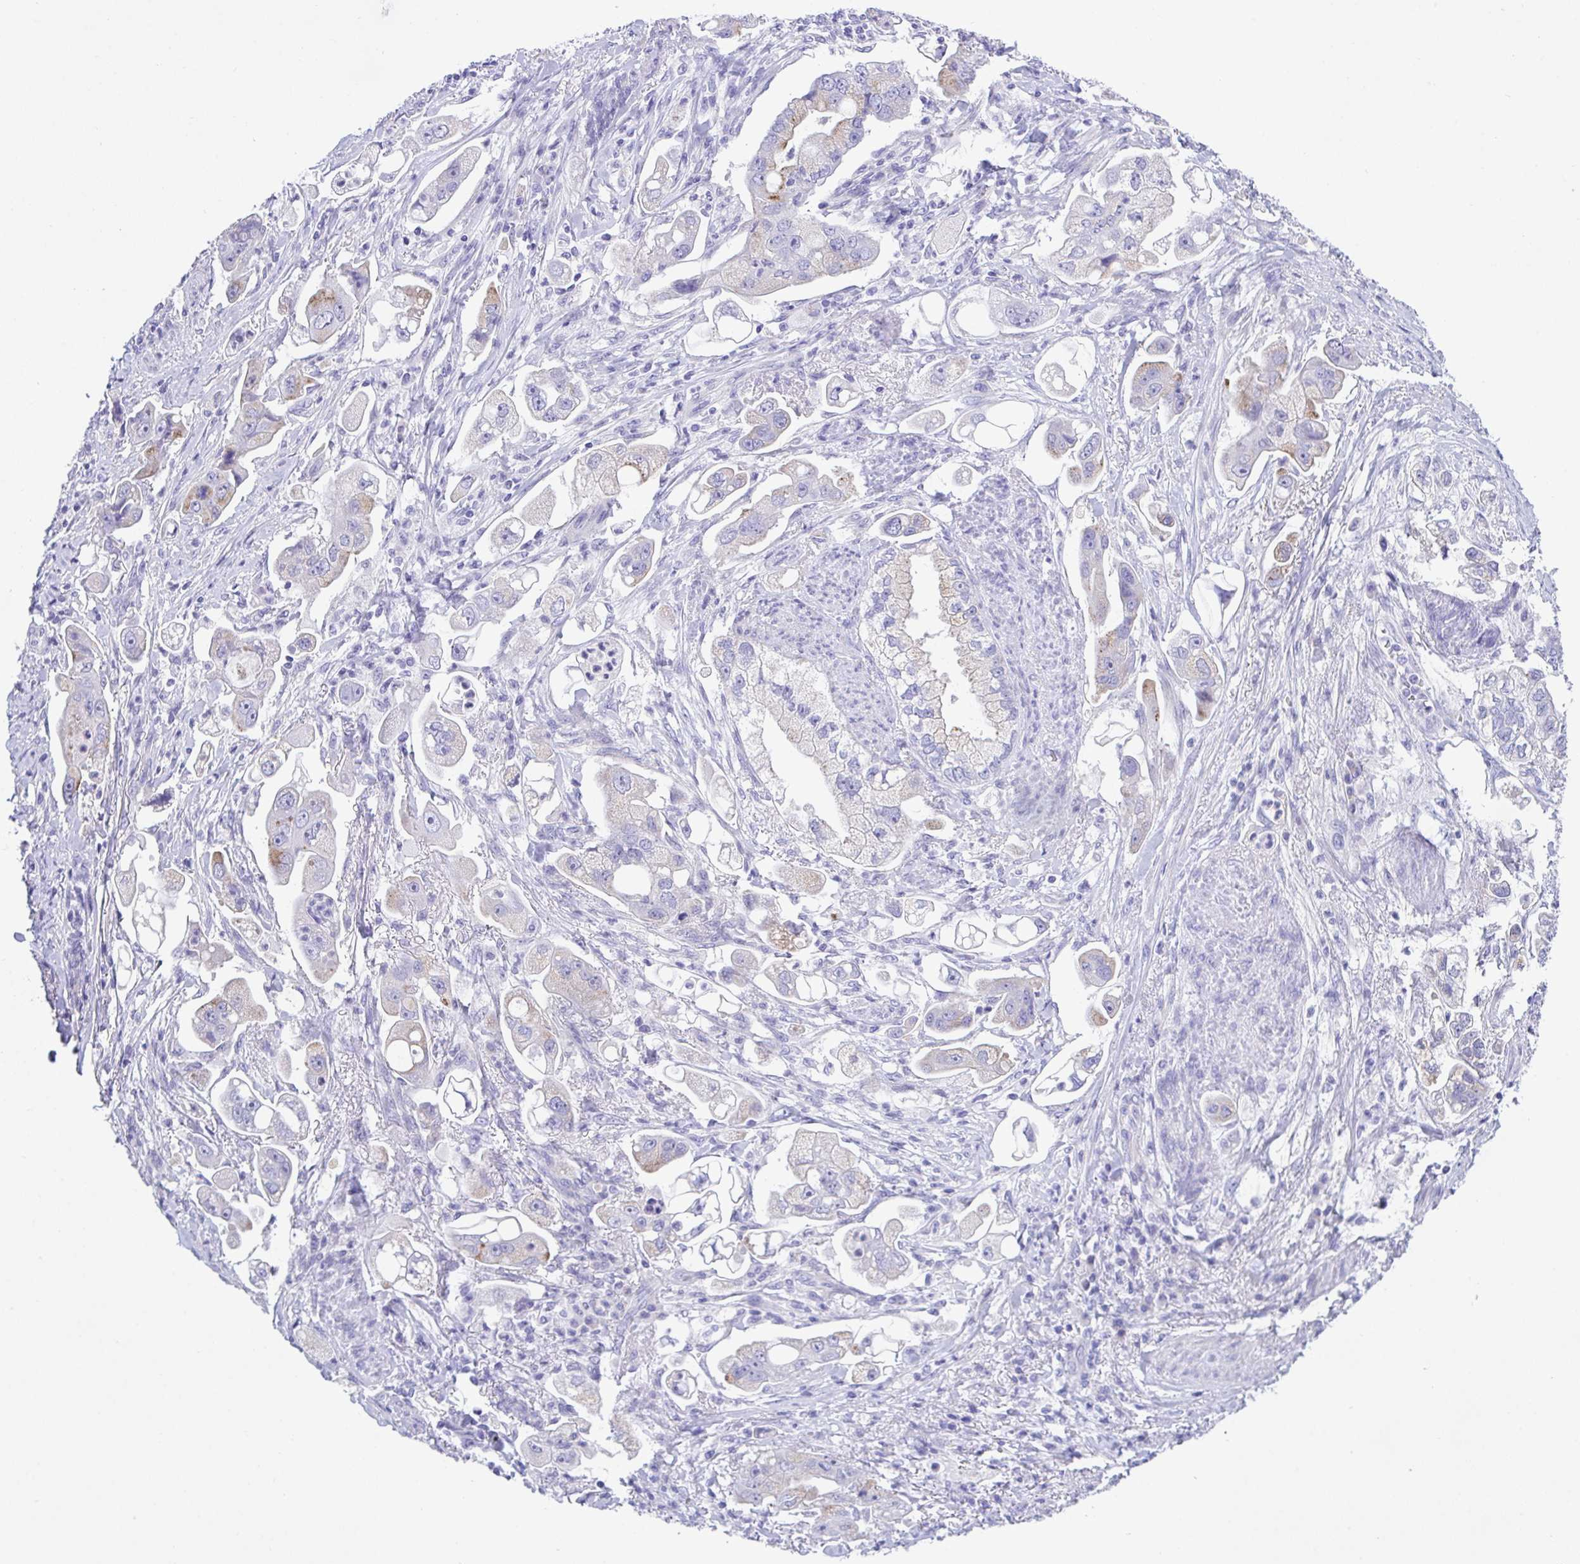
{"staining": {"intensity": "moderate", "quantity": "<25%", "location": "cytoplasmic/membranous"}, "tissue": "stomach cancer", "cell_type": "Tumor cells", "image_type": "cancer", "snomed": [{"axis": "morphology", "description": "Adenocarcinoma, NOS"}, {"axis": "topography", "description": "Stomach"}], "caption": "The photomicrograph demonstrates staining of stomach adenocarcinoma, revealing moderate cytoplasmic/membranous protein staining (brown color) within tumor cells. The protein is stained brown, and the nuclei are stained in blue (DAB IHC with brightfield microscopy, high magnification).", "gene": "TMEM106B", "patient": {"sex": "male", "age": 62}}